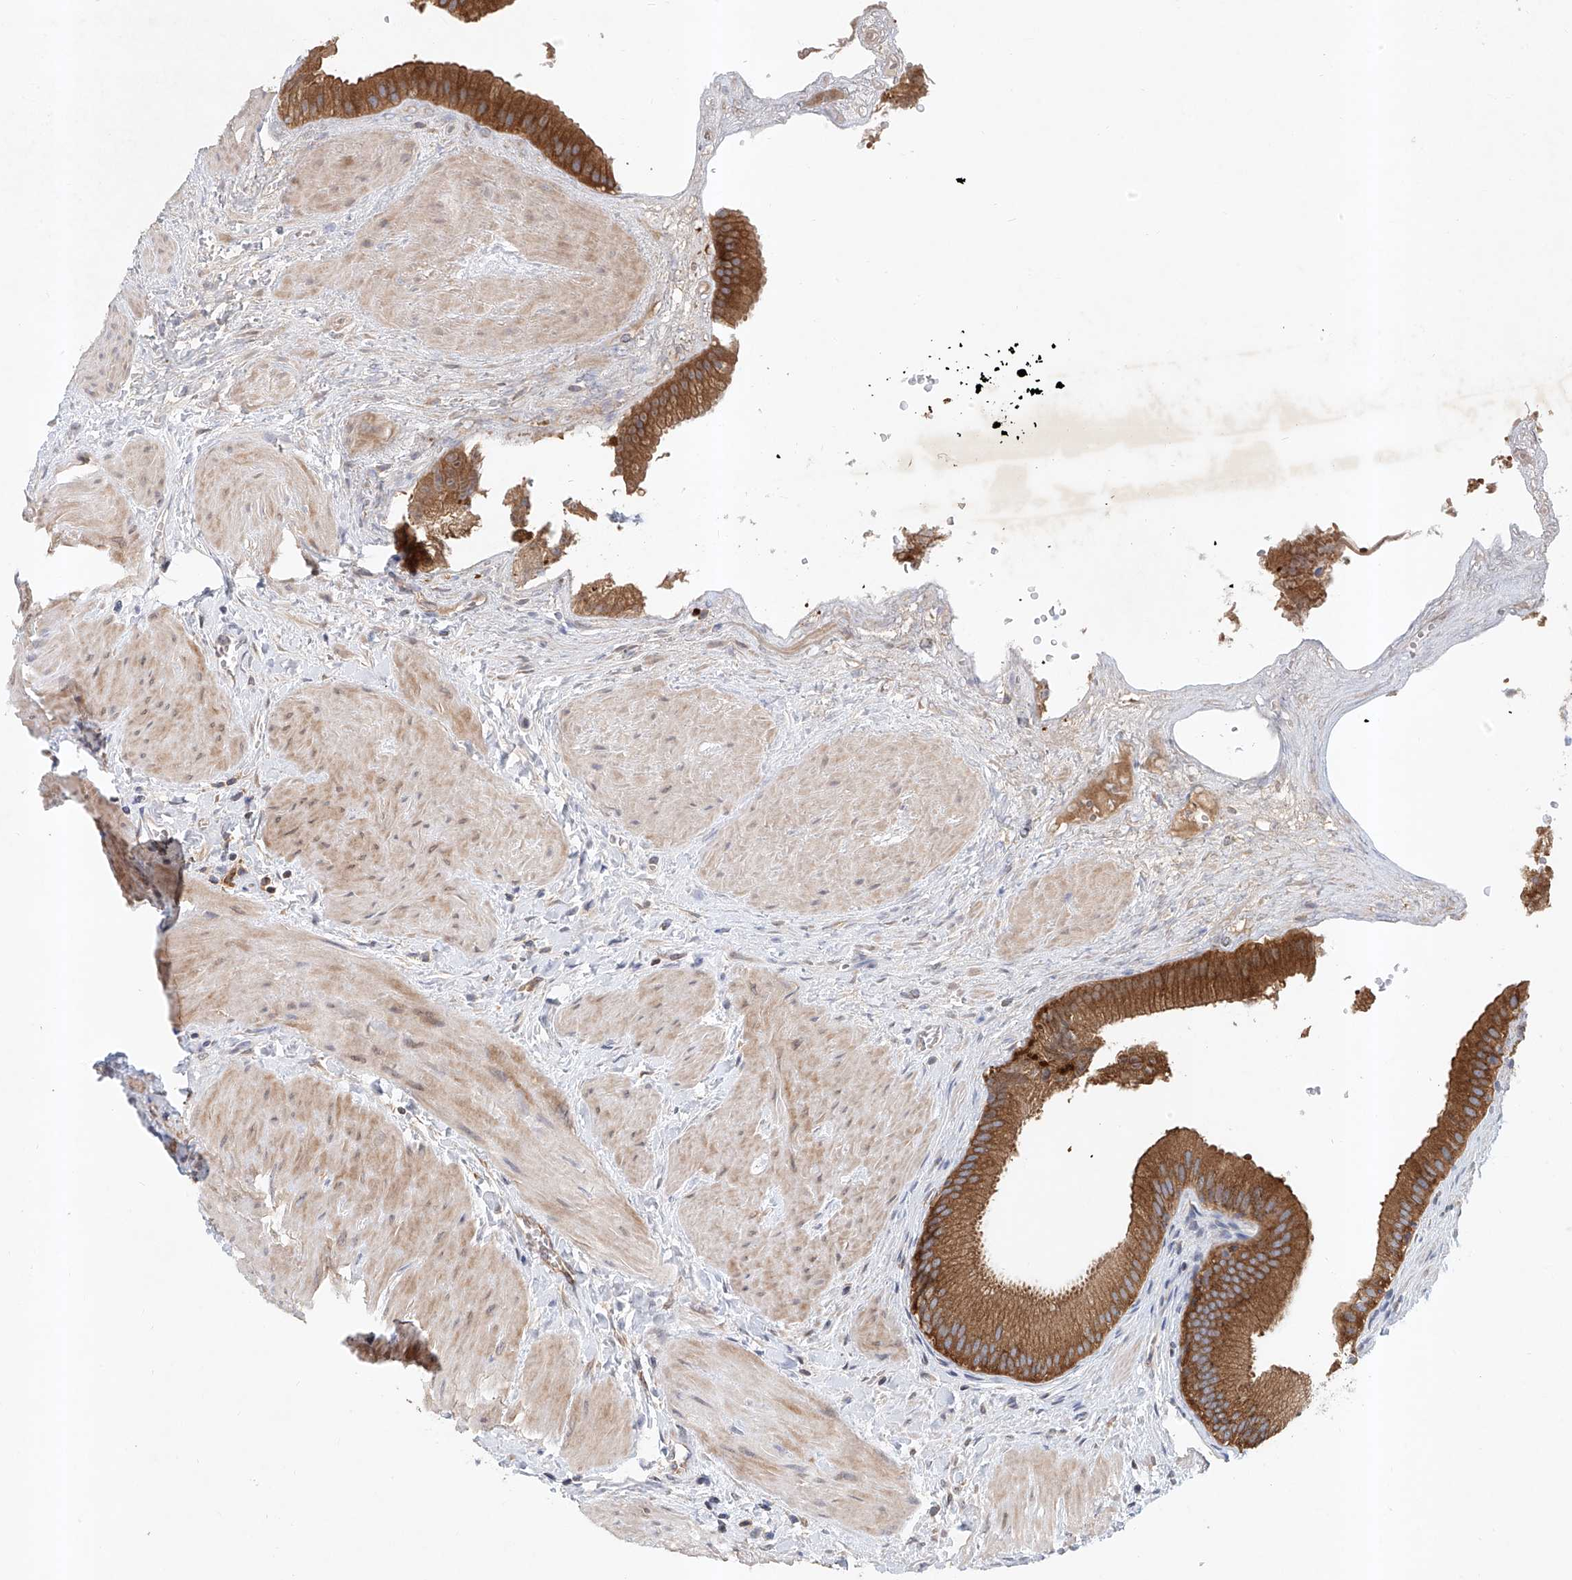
{"staining": {"intensity": "strong", "quantity": ">75%", "location": "cytoplasmic/membranous"}, "tissue": "gallbladder", "cell_type": "Glandular cells", "image_type": "normal", "snomed": [{"axis": "morphology", "description": "Normal tissue, NOS"}, {"axis": "topography", "description": "Gallbladder"}], "caption": "Protein staining displays strong cytoplasmic/membranous positivity in approximately >75% of glandular cells in unremarkable gallbladder.", "gene": "CARMIL1", "patient": {"sex": "male", "age": 55}}